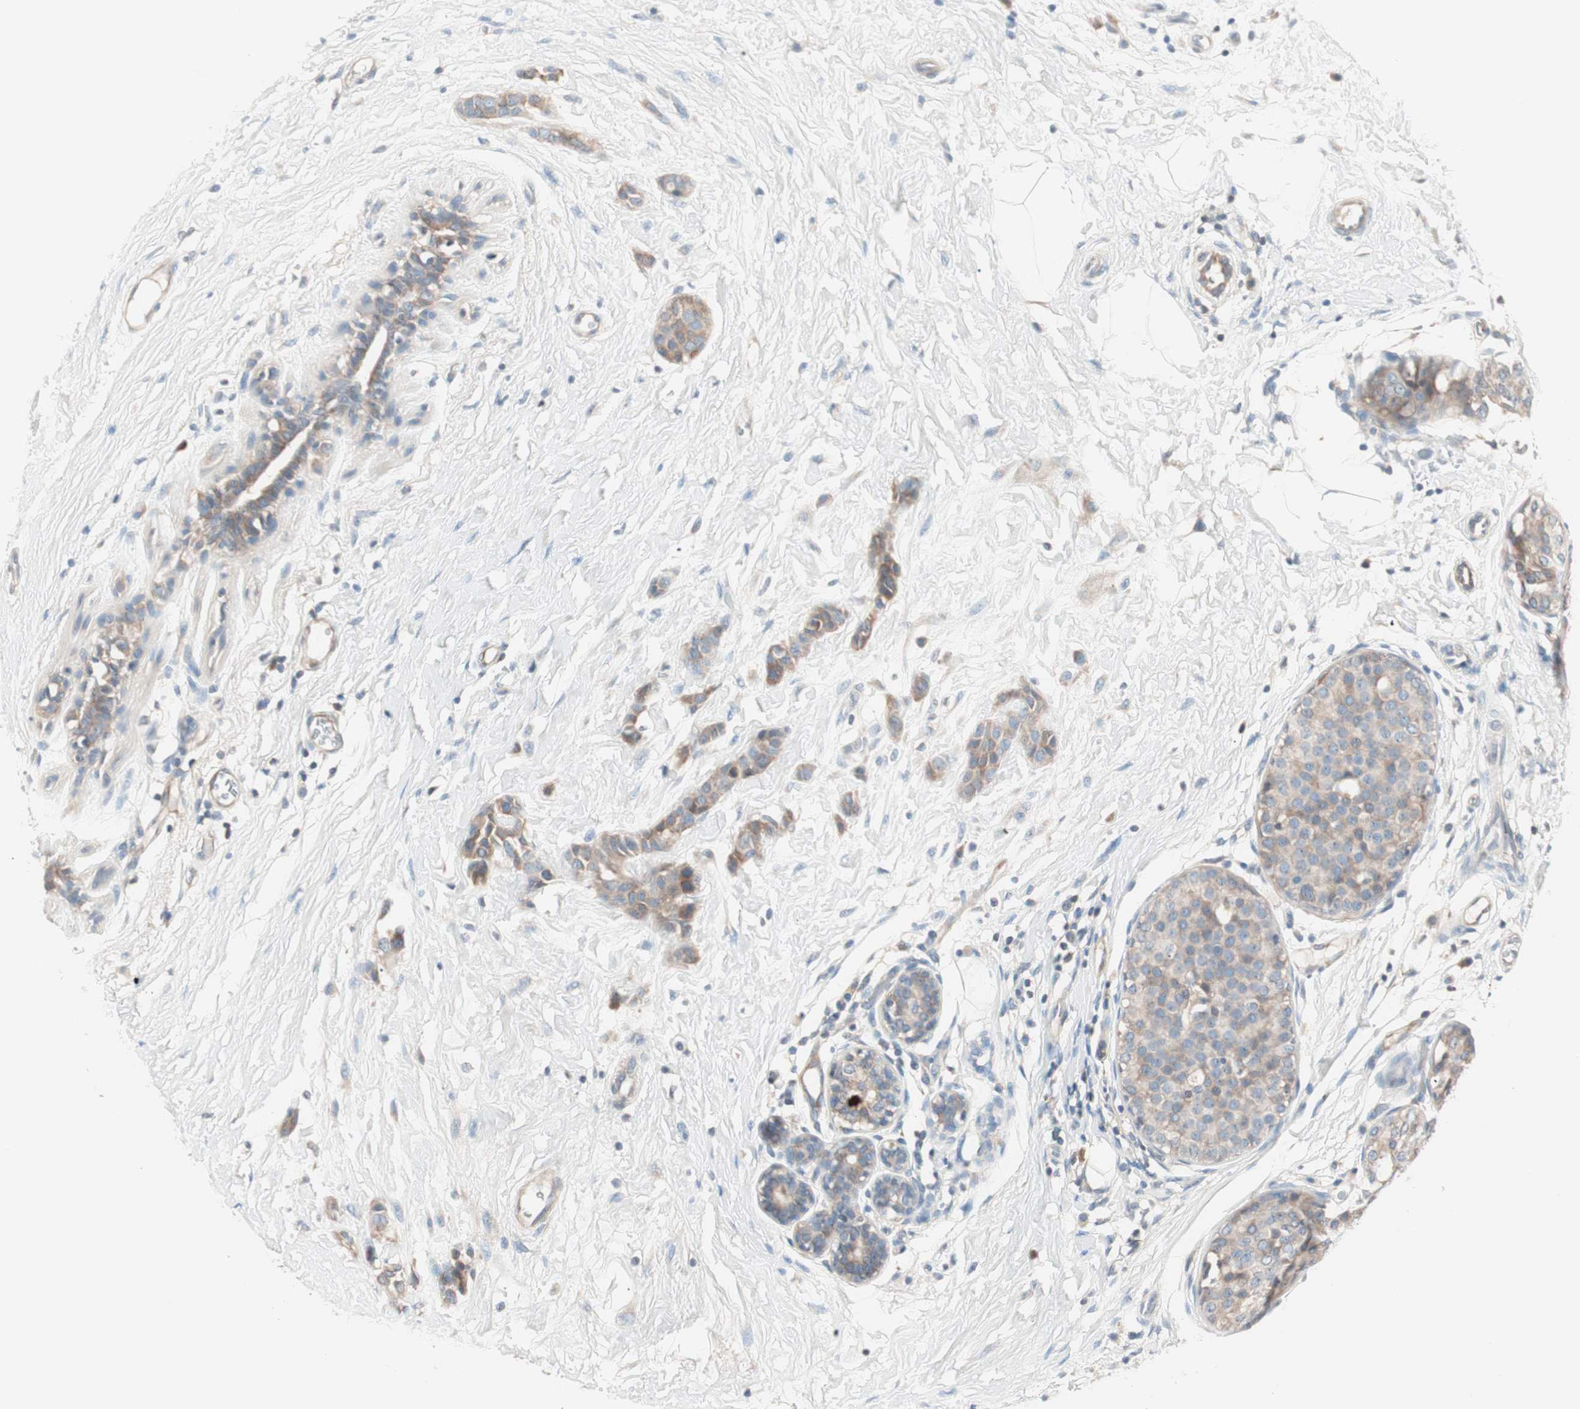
{"staining": {"intensity": "weak", "quantity": ">75%", "location": "cytoplasmic/membranous"}, "tissue": "breast cancer", "cell_type": "Tumor cells", "image_type": "cancer", "snomed": [{"axis": "morphology", "description": "Lobular carcinoma, in situ"}, {"axis": "morphology", "description": "Lobular carcinoma"}, {"axis": "topography", "description": "Breast"}], "caption": "A high-resolution histopathology image shows immunohistochemistry (IHC) staining of lobular carcinoma in situ (breast), which shows weak cytoplasmic/membranous expression in approximately >75% of tumor cells.", "gene": "RAD54B", "patient": {"sex": "female", "age": 41}}